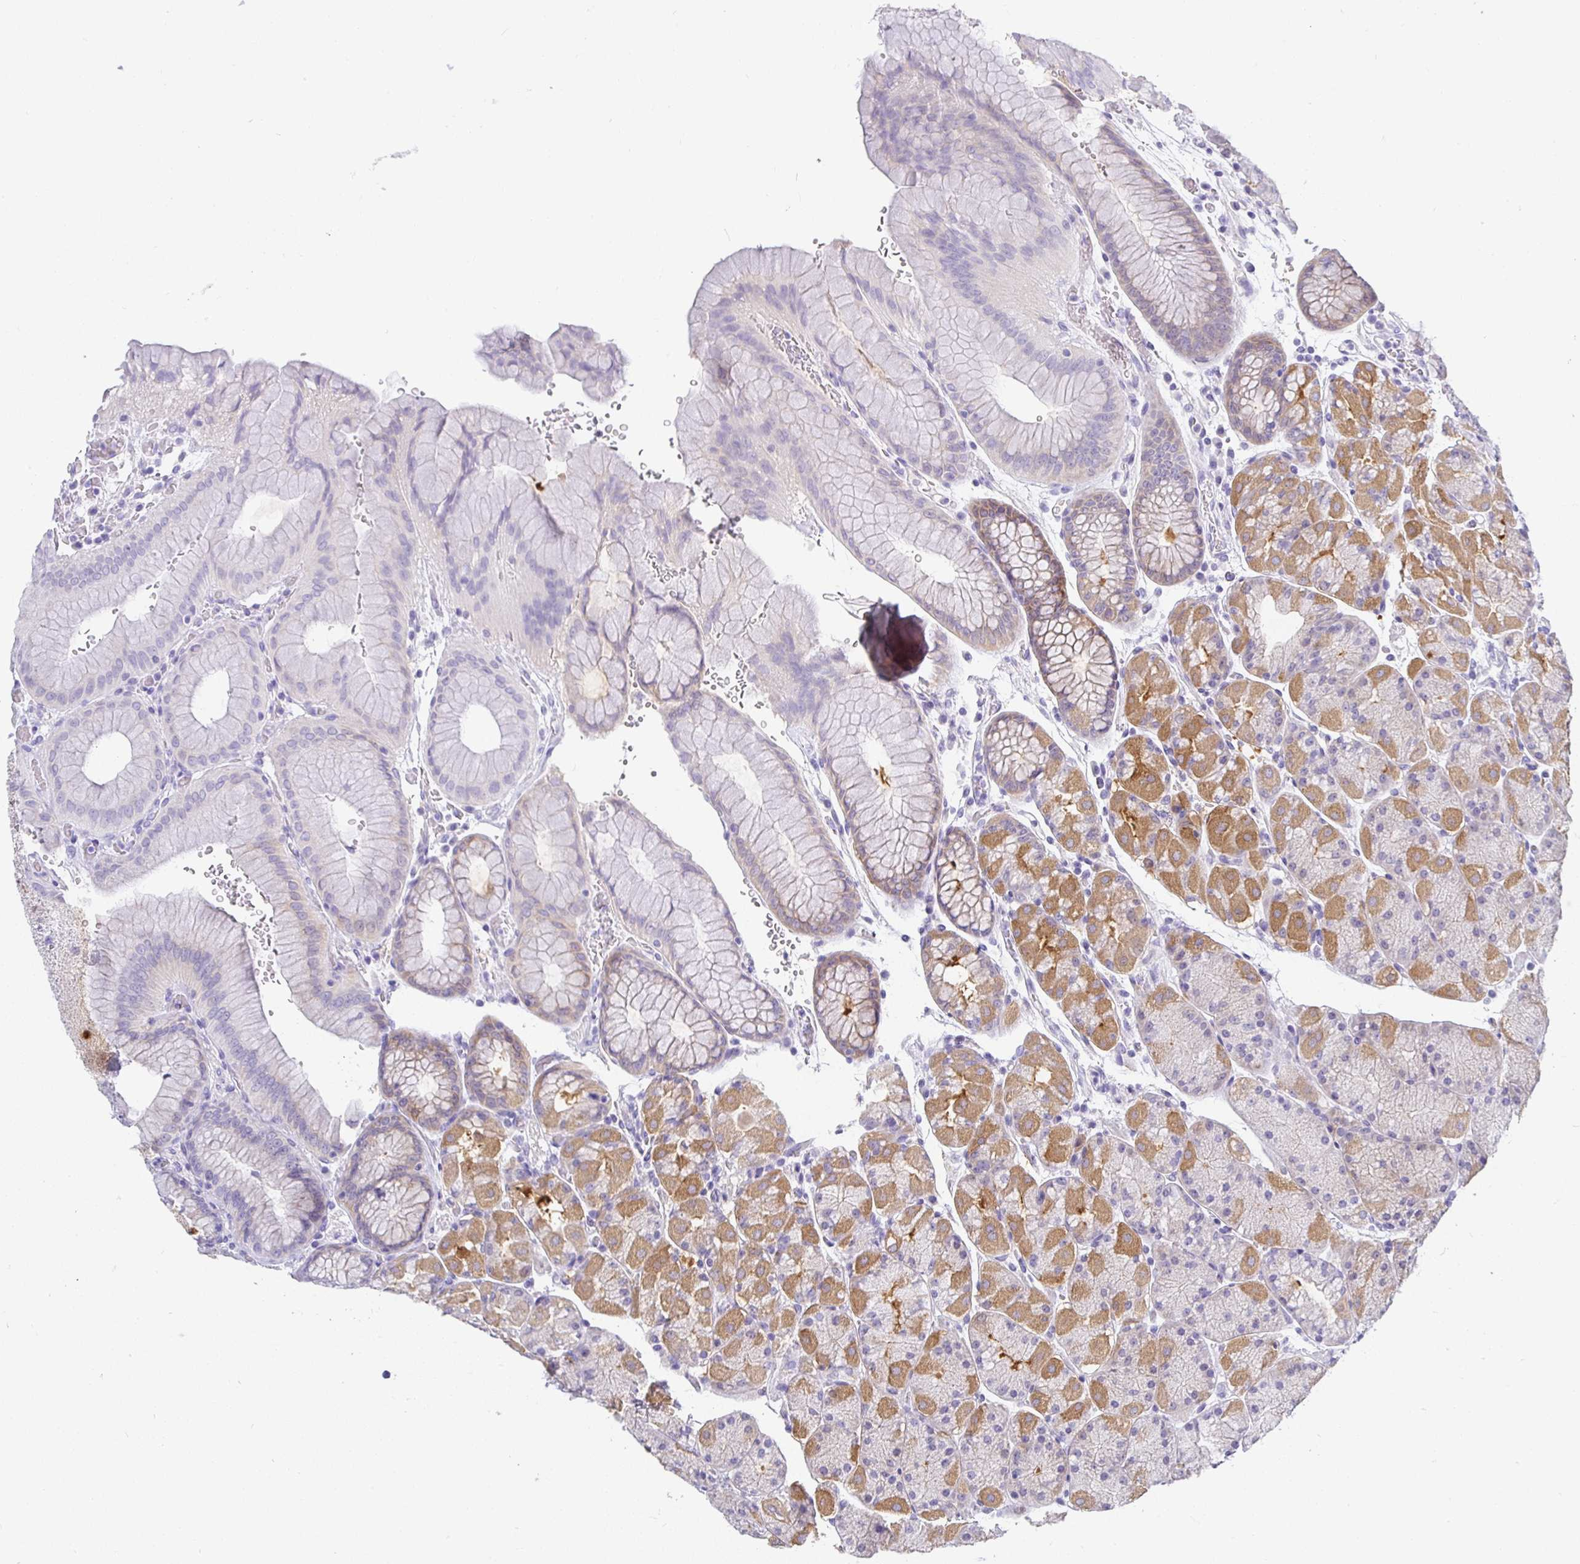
{"staining": {"intensity": "moderate", "quantity": "25%-75%", "location": "cytoplasmic/membranous"}, "tissue": "stomach", "cell_type": "Glandular cells", "image_type": "normal", "snomed": [{"axis": "morphology", "description": "Normal tissue, NOS"}, {"axis": "topography", "description": "Stomach, upper"}, {"axis": "topography", "description": "Stomach"}], "caption": "Protein staining displays moderate cytoplasmic/membranous expression in about 25%-75% of glandular cells in unremarkable stomach.", "gene": "TMEM241", "patient": {"sex": "male", "age": 76}}